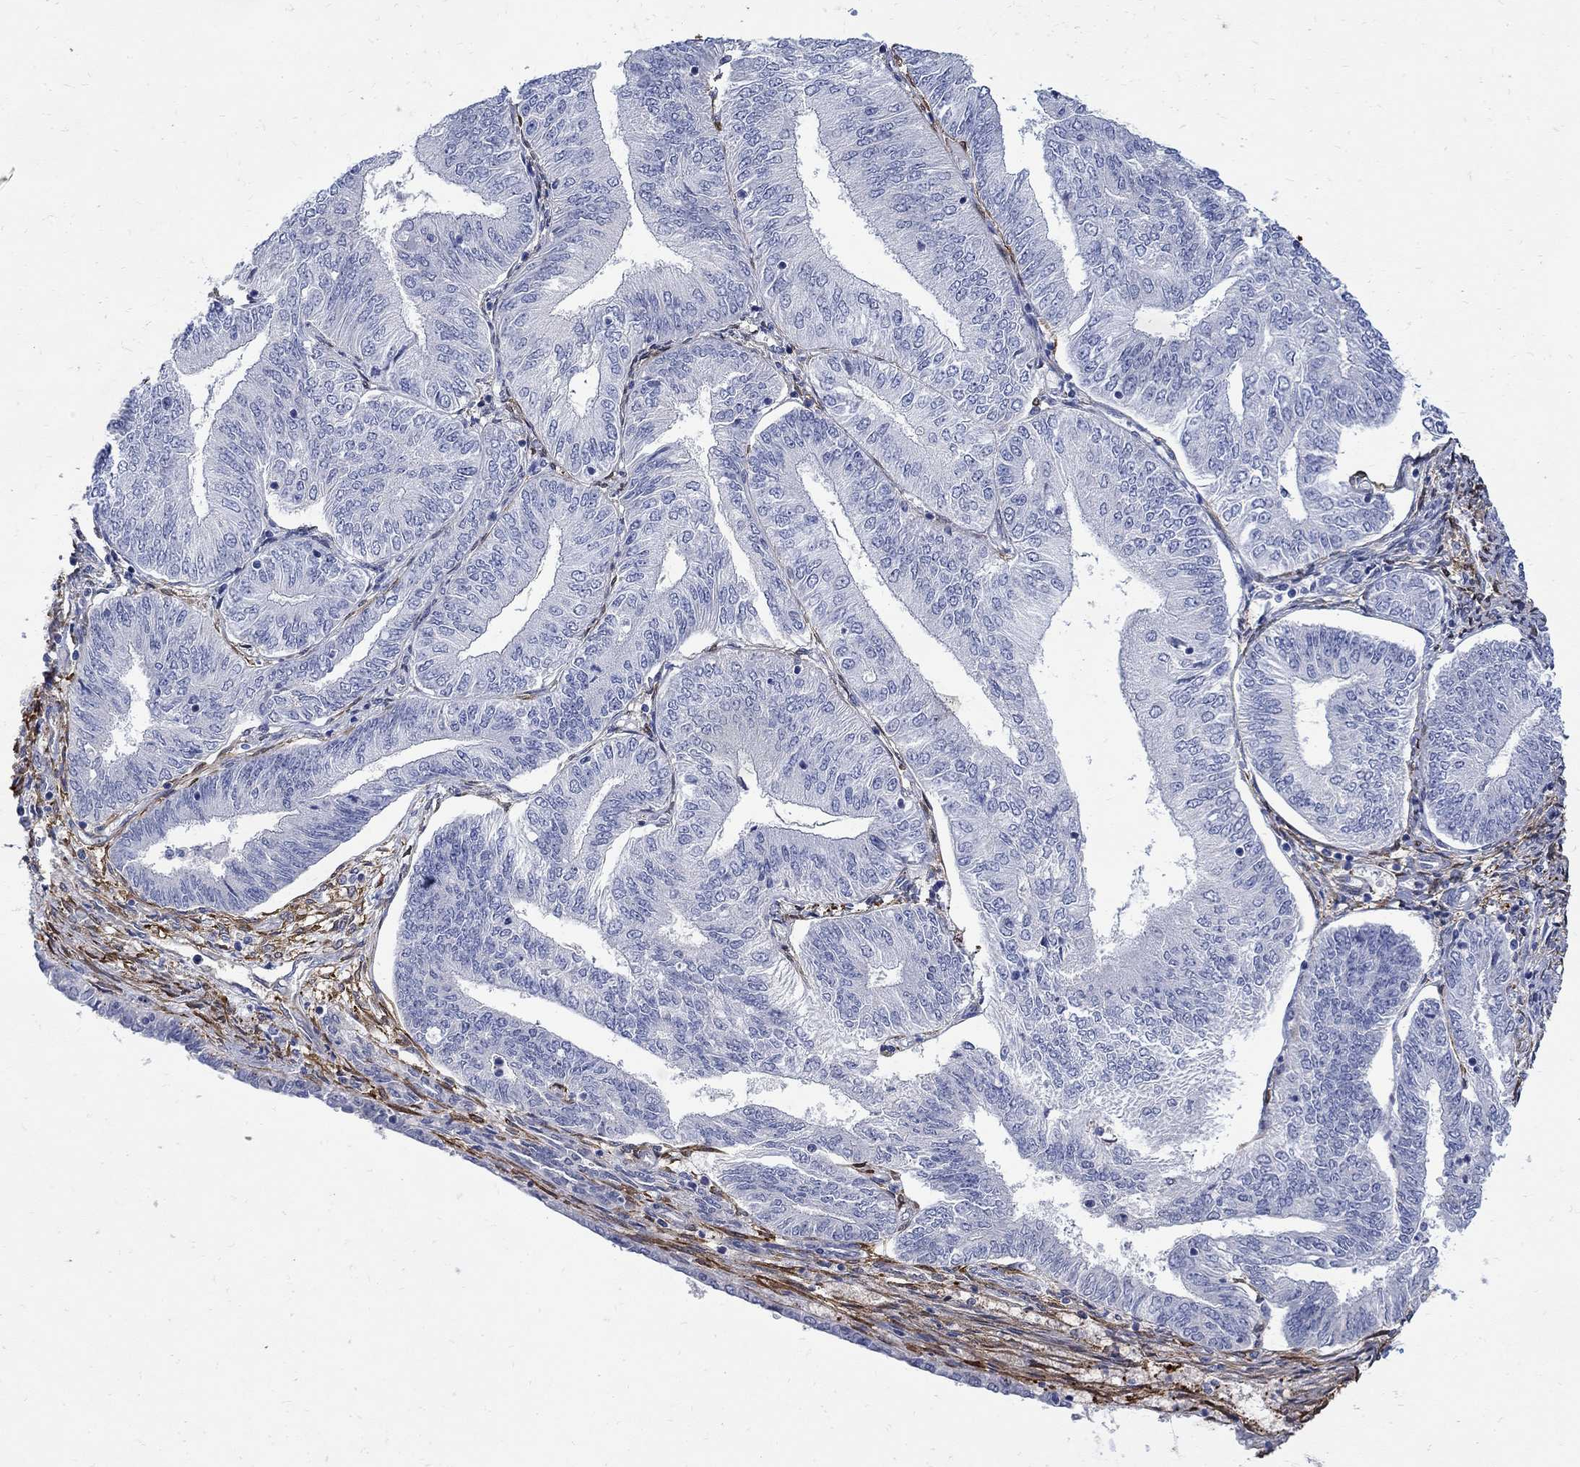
{"staining": {"intensity": "negative", "quantity": "none", "location": "none"}, "tissue": "endometrial cancer", "cell_type": "Tumor cells", "image_type": "cancer", "snomed": [{"axis": "morphology", "description": "Adenocarcinoma, NOS"}, {"axis": "topography", "description": "Endometrium"}], "caption": "Tumor cells show no significant expression in endometrial cancer (adenocarcinoma).", "gene": "TGM2", "patient": {"sex": "female", "age": 58}}